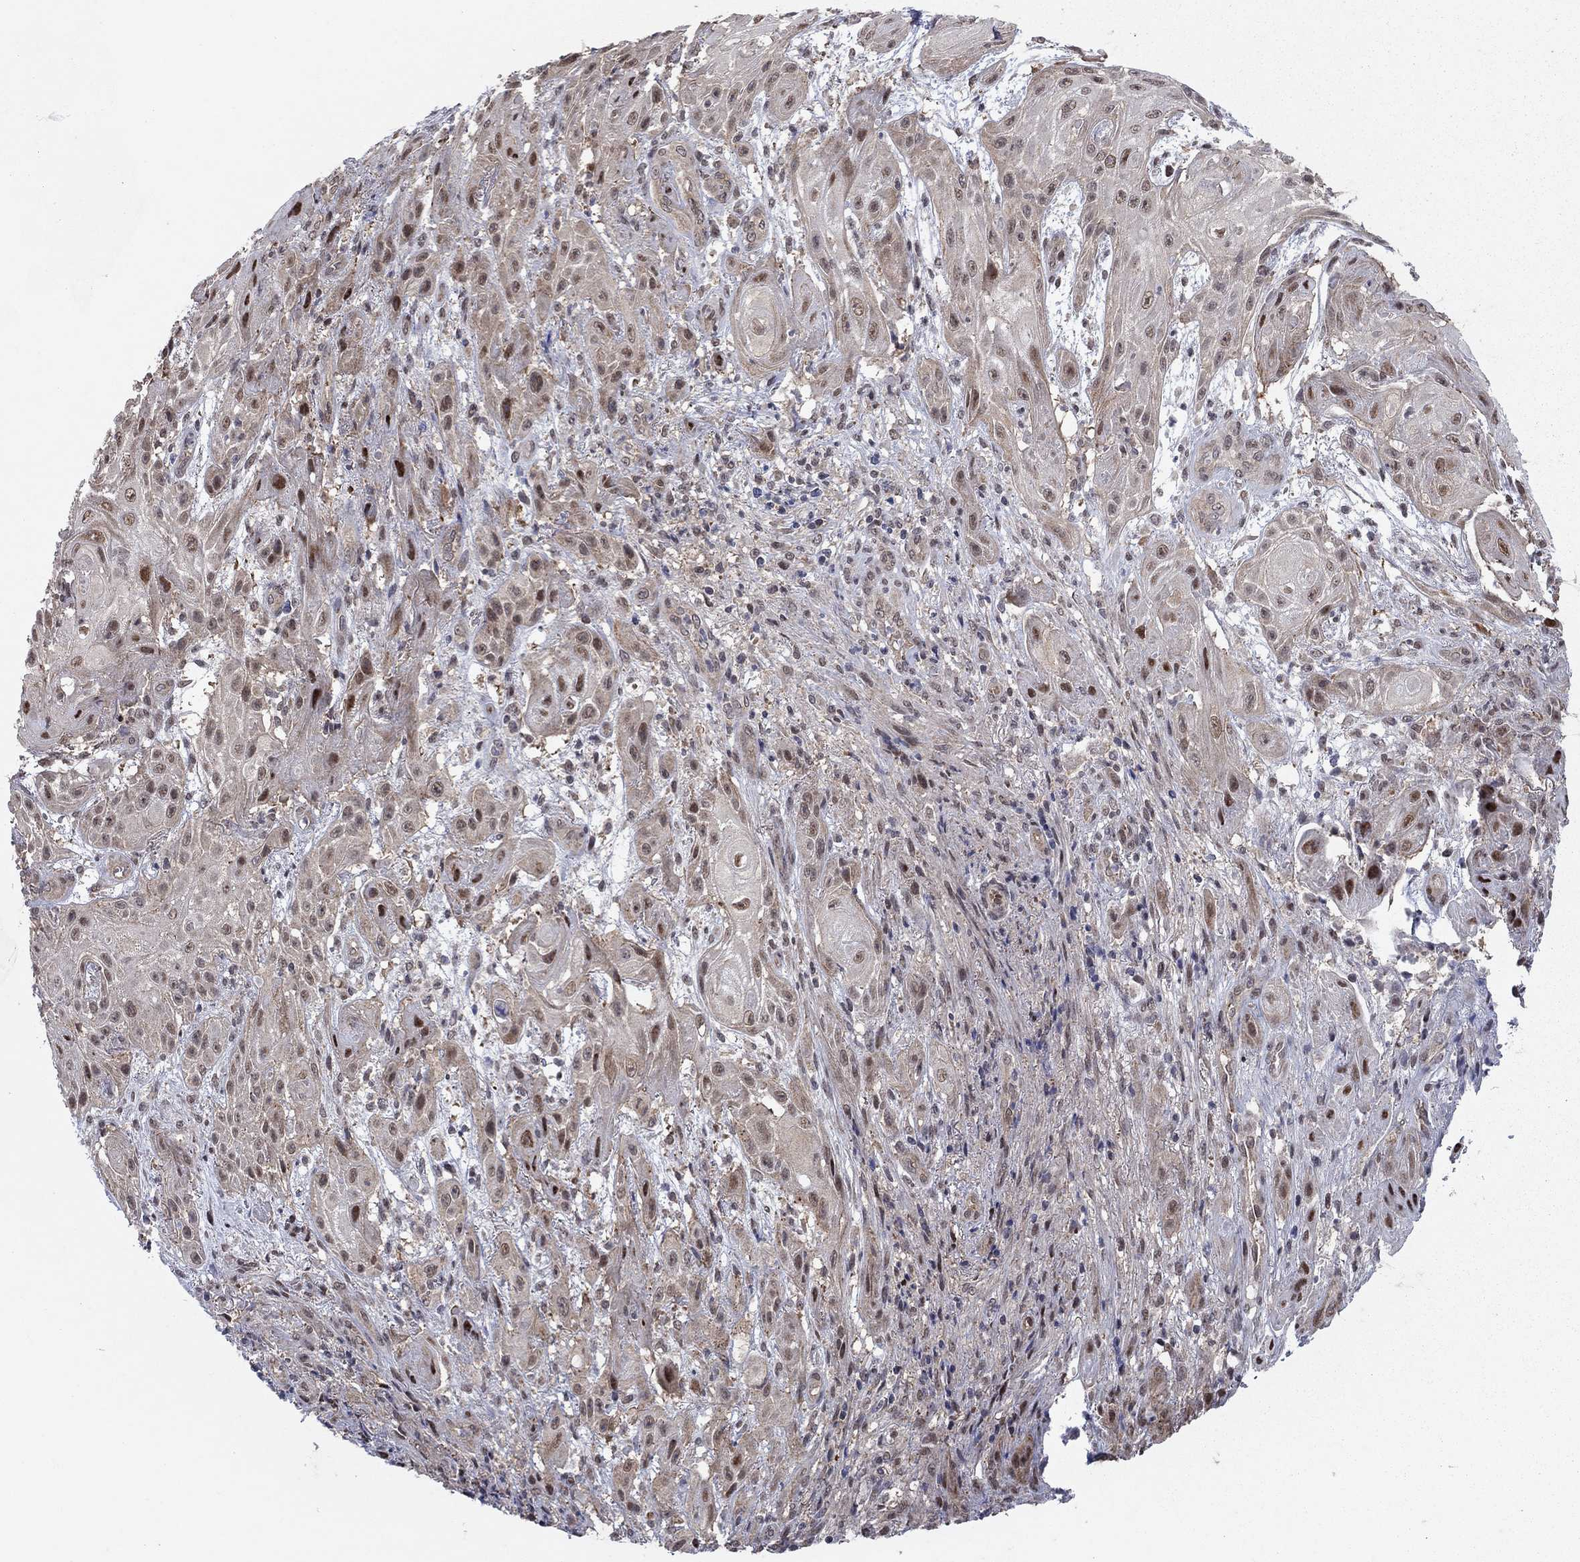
{"staining": {"intensity": "moderate", "quantity": "25%-75%", "location": "nuclear"}, "tissue": "skin cancer", "cell_type": "Tumor cells", "image_type": "cancer", "snomed": [{"axis": "morphology", "description": "Squamous cell carcinoma, NOS"}, {"axis": "topography", "description": "Skin"}], "caption": "Immunohistochemical staining of human skin cancer reveals medium levels of moderate nuclear protein positivity in approximately 25%-75% of tumor cells. (Brightfield microscopy of DAB IHC at high magnification).", "gene": "PSMC1", "patient": {"sex": "male", "age": 62}}